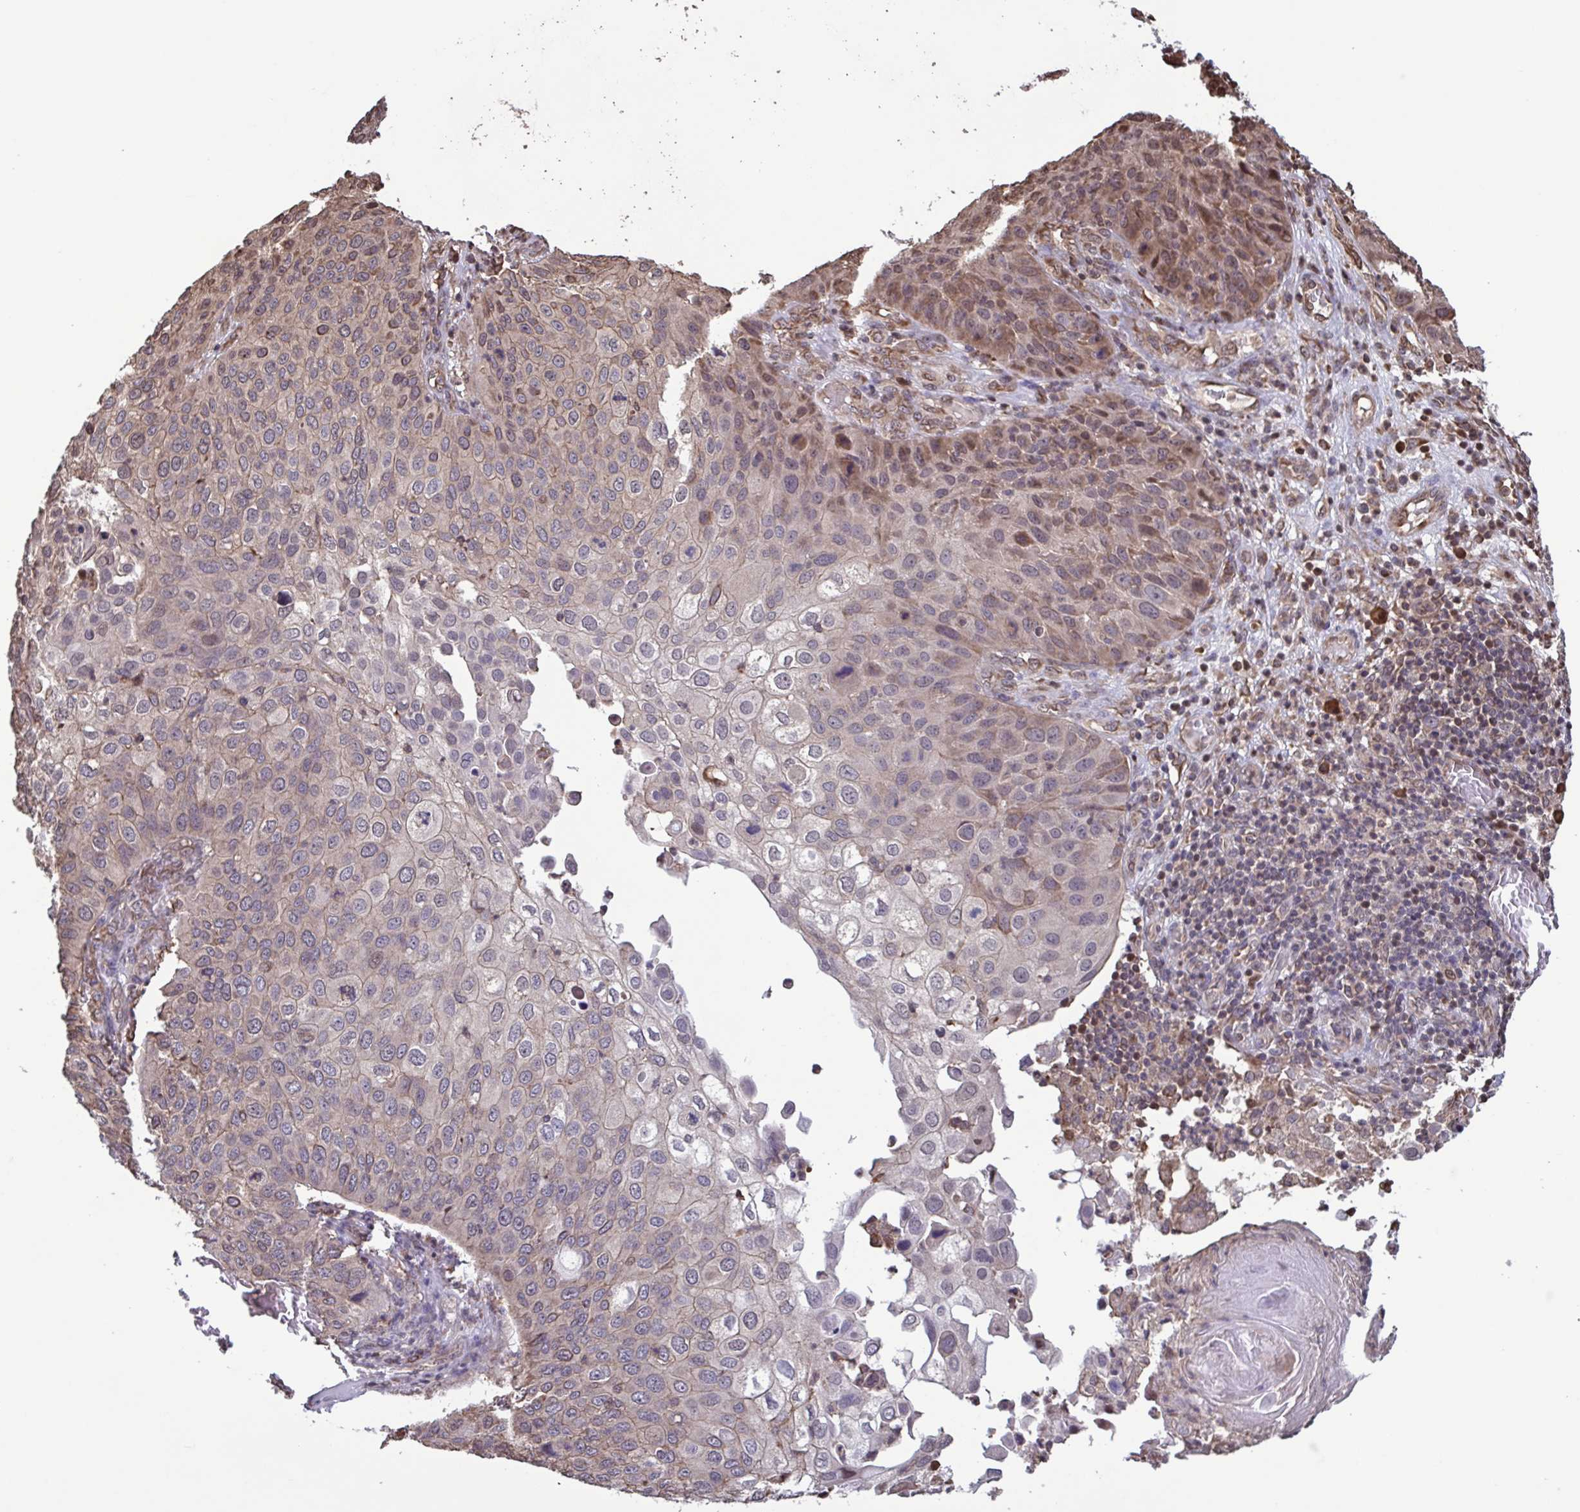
{"staining": {"intensity": "moderate", "quantity": "<25%", "location": "cytoplasmic/membranous,nuclear"}, "tissue": "skin cancer", "cell_type": "Tumor cells", "image_type": "cancer", "snomed": [{"axis": "morphology", "description": "Squamous cell carcinoma, NOS"}, {"axis": "topography", "description": "Skin"}], "caption": "This image exhibits immunohistochemistry staining of skin squamous cell carcinoma, with low moderate cytoplasmic/membranous and nuclear staining in approximately <25% of tumor cells.", "gene": "SEC63", "patient": {"sex": "male", "age": 87}}